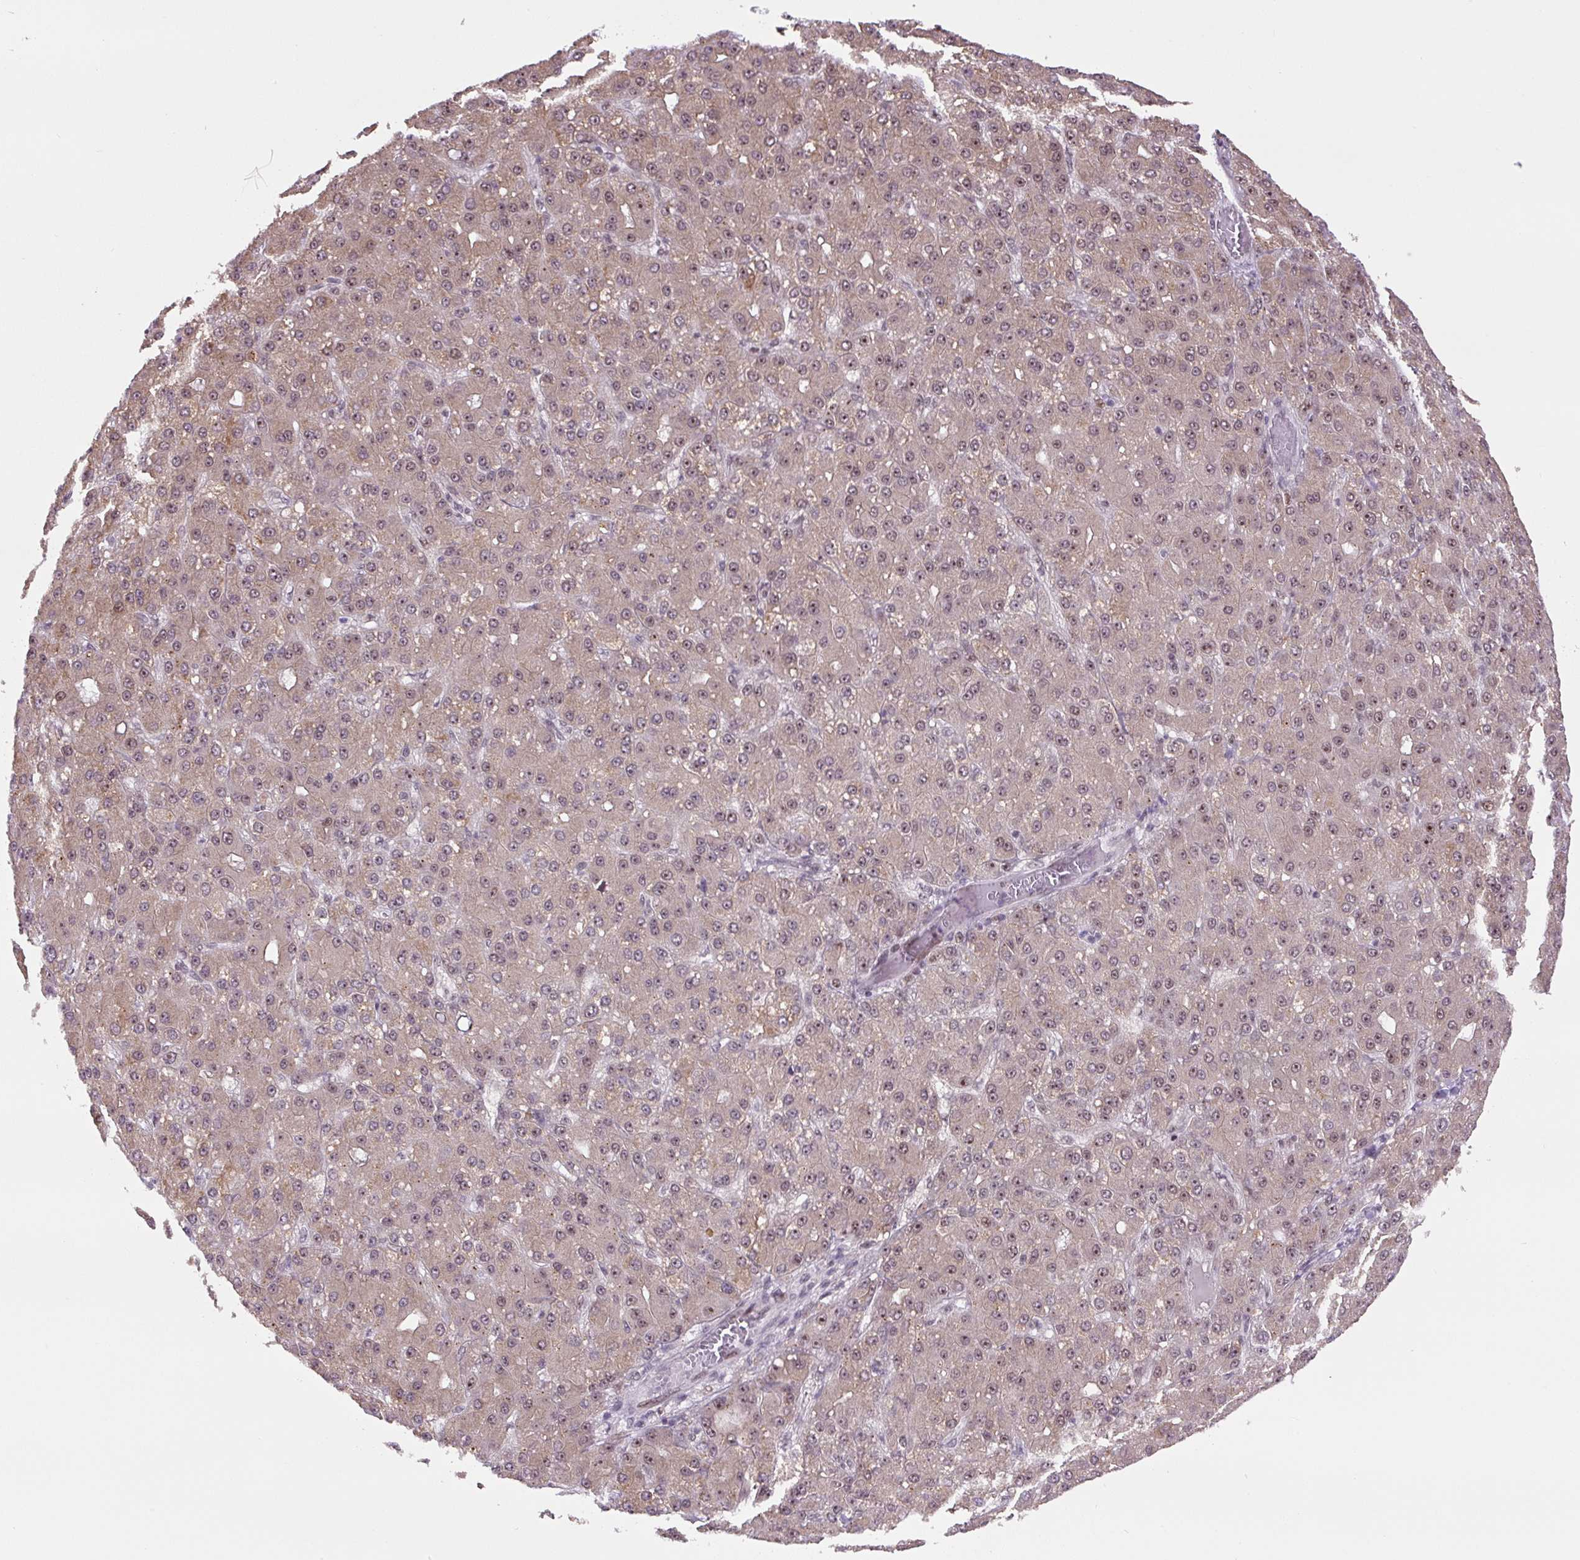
{"staining": {"intensity": "weak", "quantity": ">75%", "location": "cytoplasmic/membranous,nuclear"}, "tissue": "liver cancer", "cell_type": "Tumor cells", "image_type": "cancer", "snomed": [{"axis": "morphology", "description": "Carcinoma, Hepatocellular, NOS"}, {"axis": "topography", "description": "Liver"}], "caption": "Human liver hepatocellular carcinoma stained with a brown dye exhibits weak cytoplasmic/membranous and nuclear positive staining in approximately >75% of tumor cells.", "gene": "TAF1A", "patient": {"sex": "male", "age": 67}}